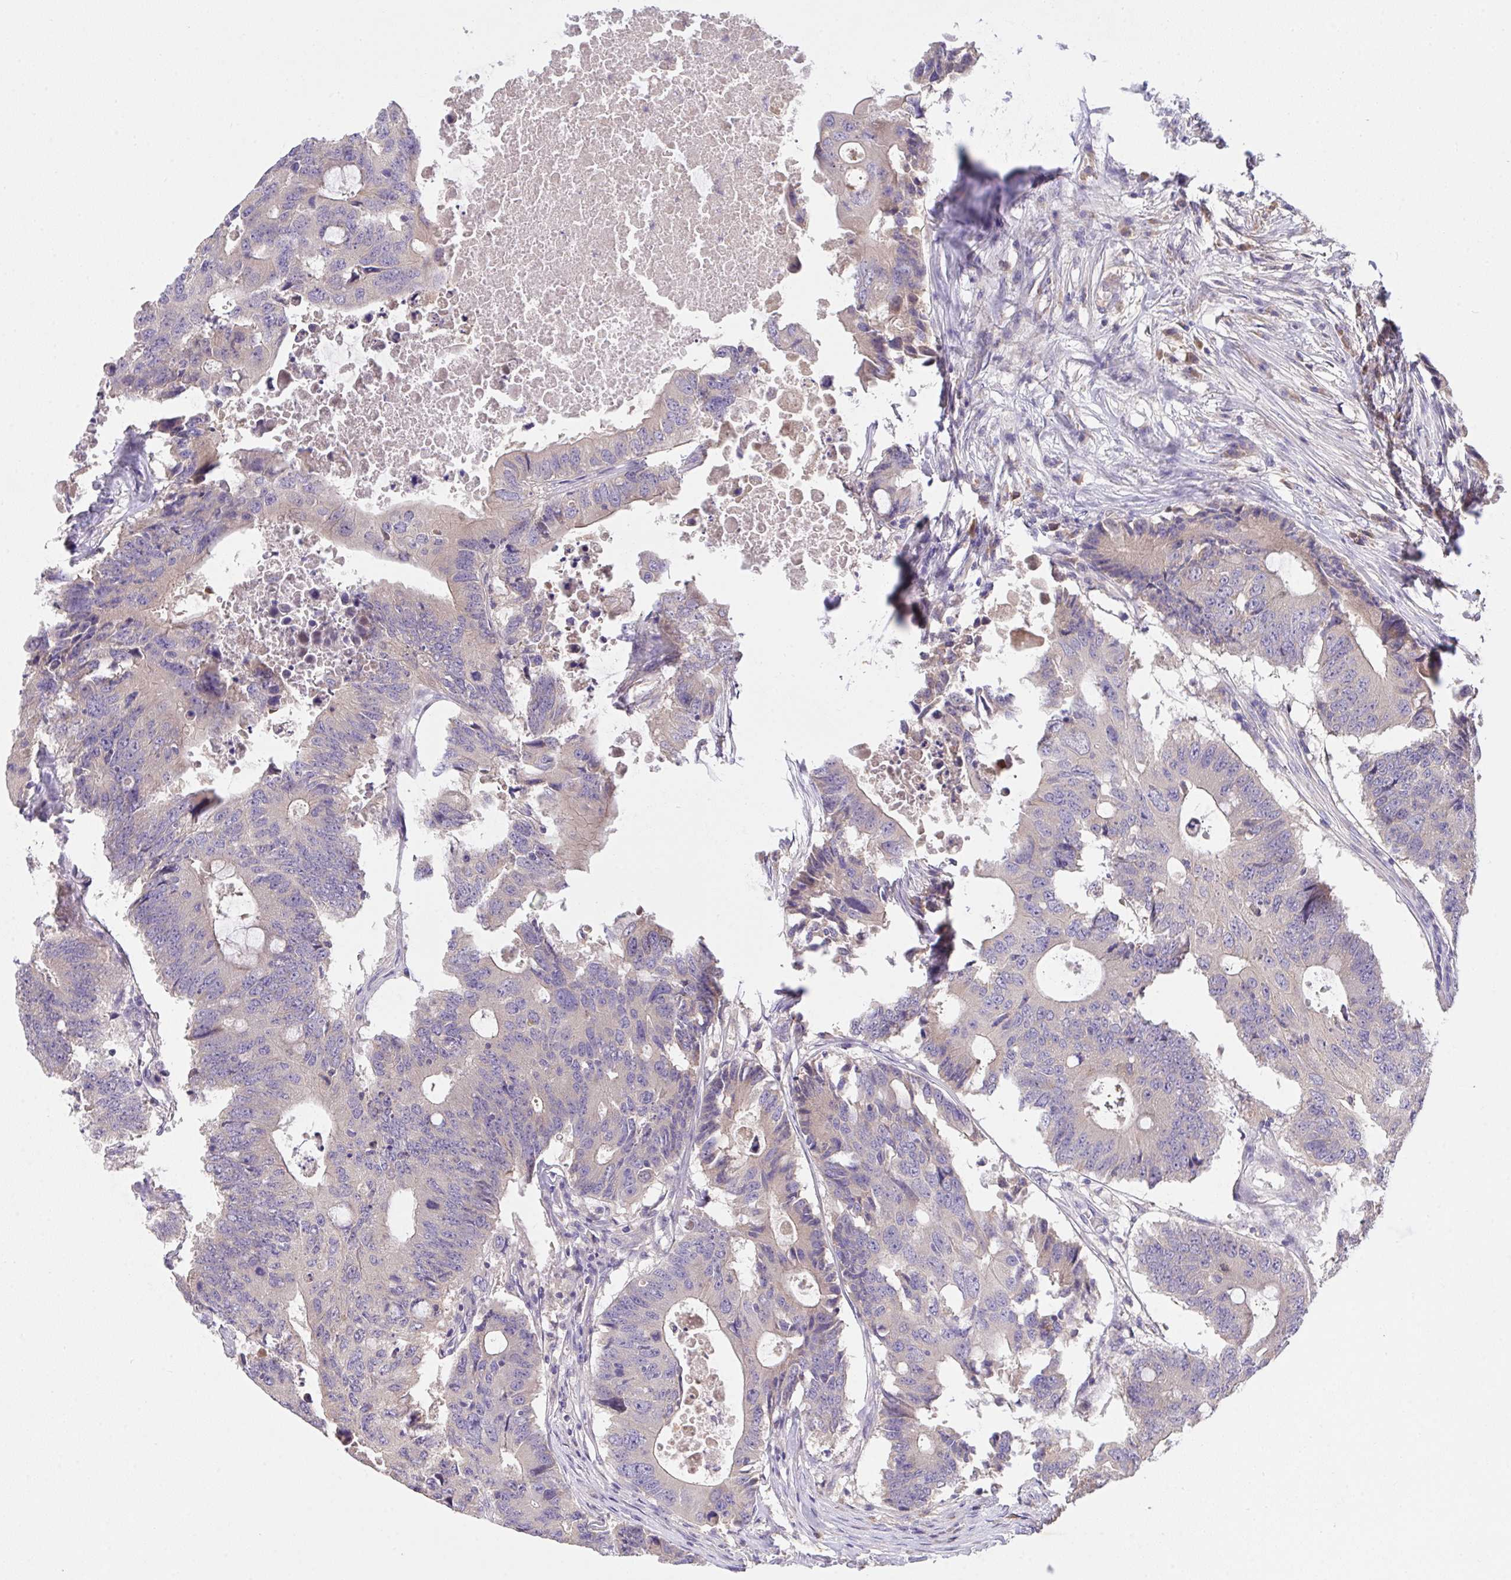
{"staining": {"intensity": "weak", "quantity": "<25%", "location": "cytoplasmic/membranous"}, "tissue": "colorectal cancer", "cell_type": "Tumor cells", "image_type": "cancer", "snomed": [{"axis": "morphology", "description": "Adenocarcinoma, NOS"}, {"axis": "topography", "description": "Colon"}], "caption": "Histopathology image shows no significant protein positivity in tumor cells of colorectal cancer (adenocarcinoma).", "gene": "ZNF581", "patient": {"sex": "male", "age": 71}}